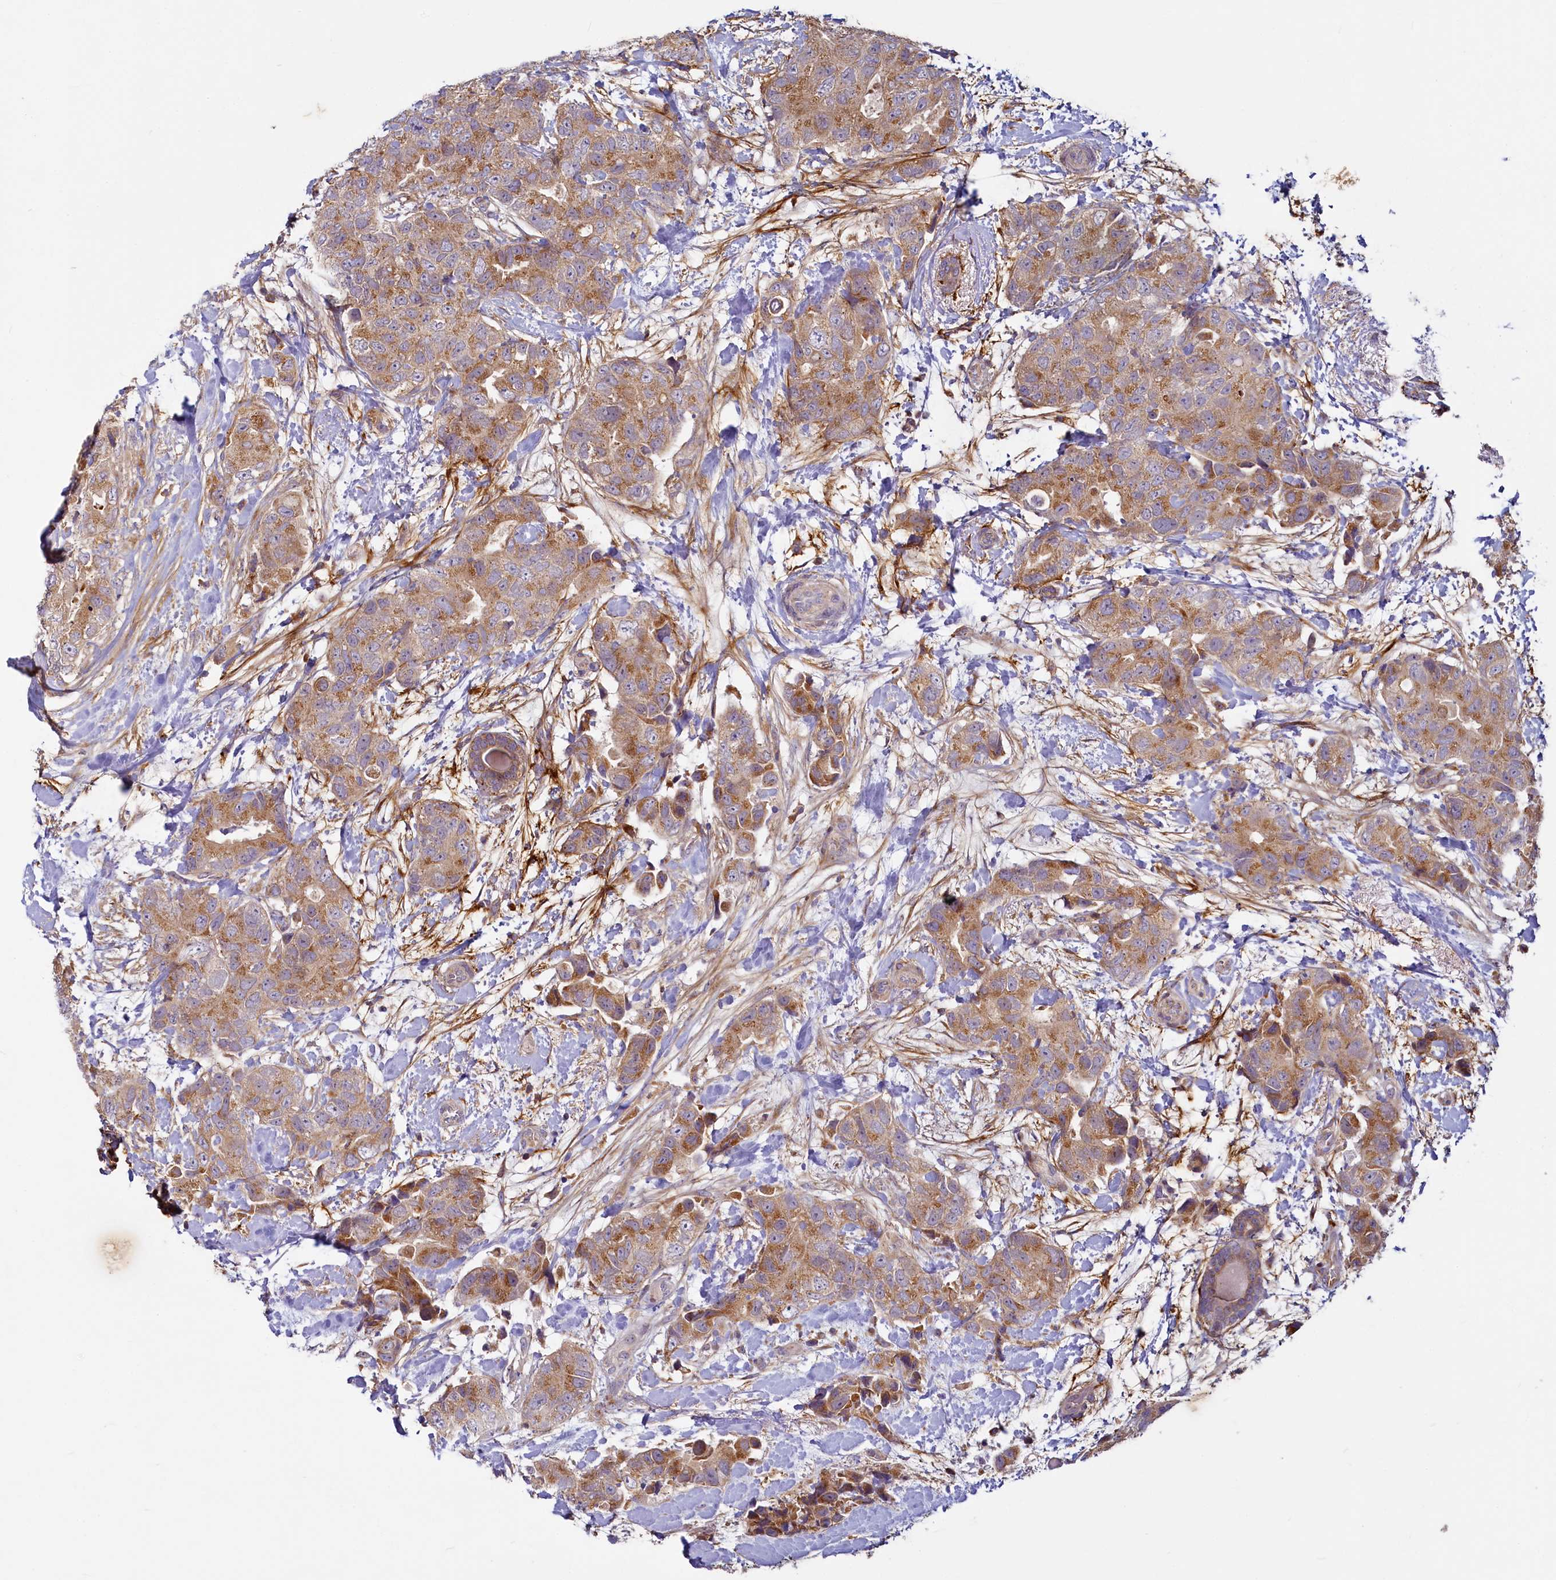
{"staining": {"intensity": "moderate", "quantity": ">75%", "location": "cytoplasmic/membranous"}, "tissue": "breast cancer", "cell_type": "Tumor cells", "image_type": "cancer", "snomed": [{"axis": "morphology", "description": "Duct carcinoma"}, {"axis": "topography", "description": "Breast"}], "caption": "Brown immunohistochemical staining in human infiltrating ductal carcinoma (breast) shows moderate cytoplasmic/membranous positivity in approximately >75% of tumor cells. (DAB (3,3'-diaminobenzidine) IHC with brightfield microscopy, high magnification).", "gene": "ADCY2", "patient": {"sex": "female", "age": 62}}